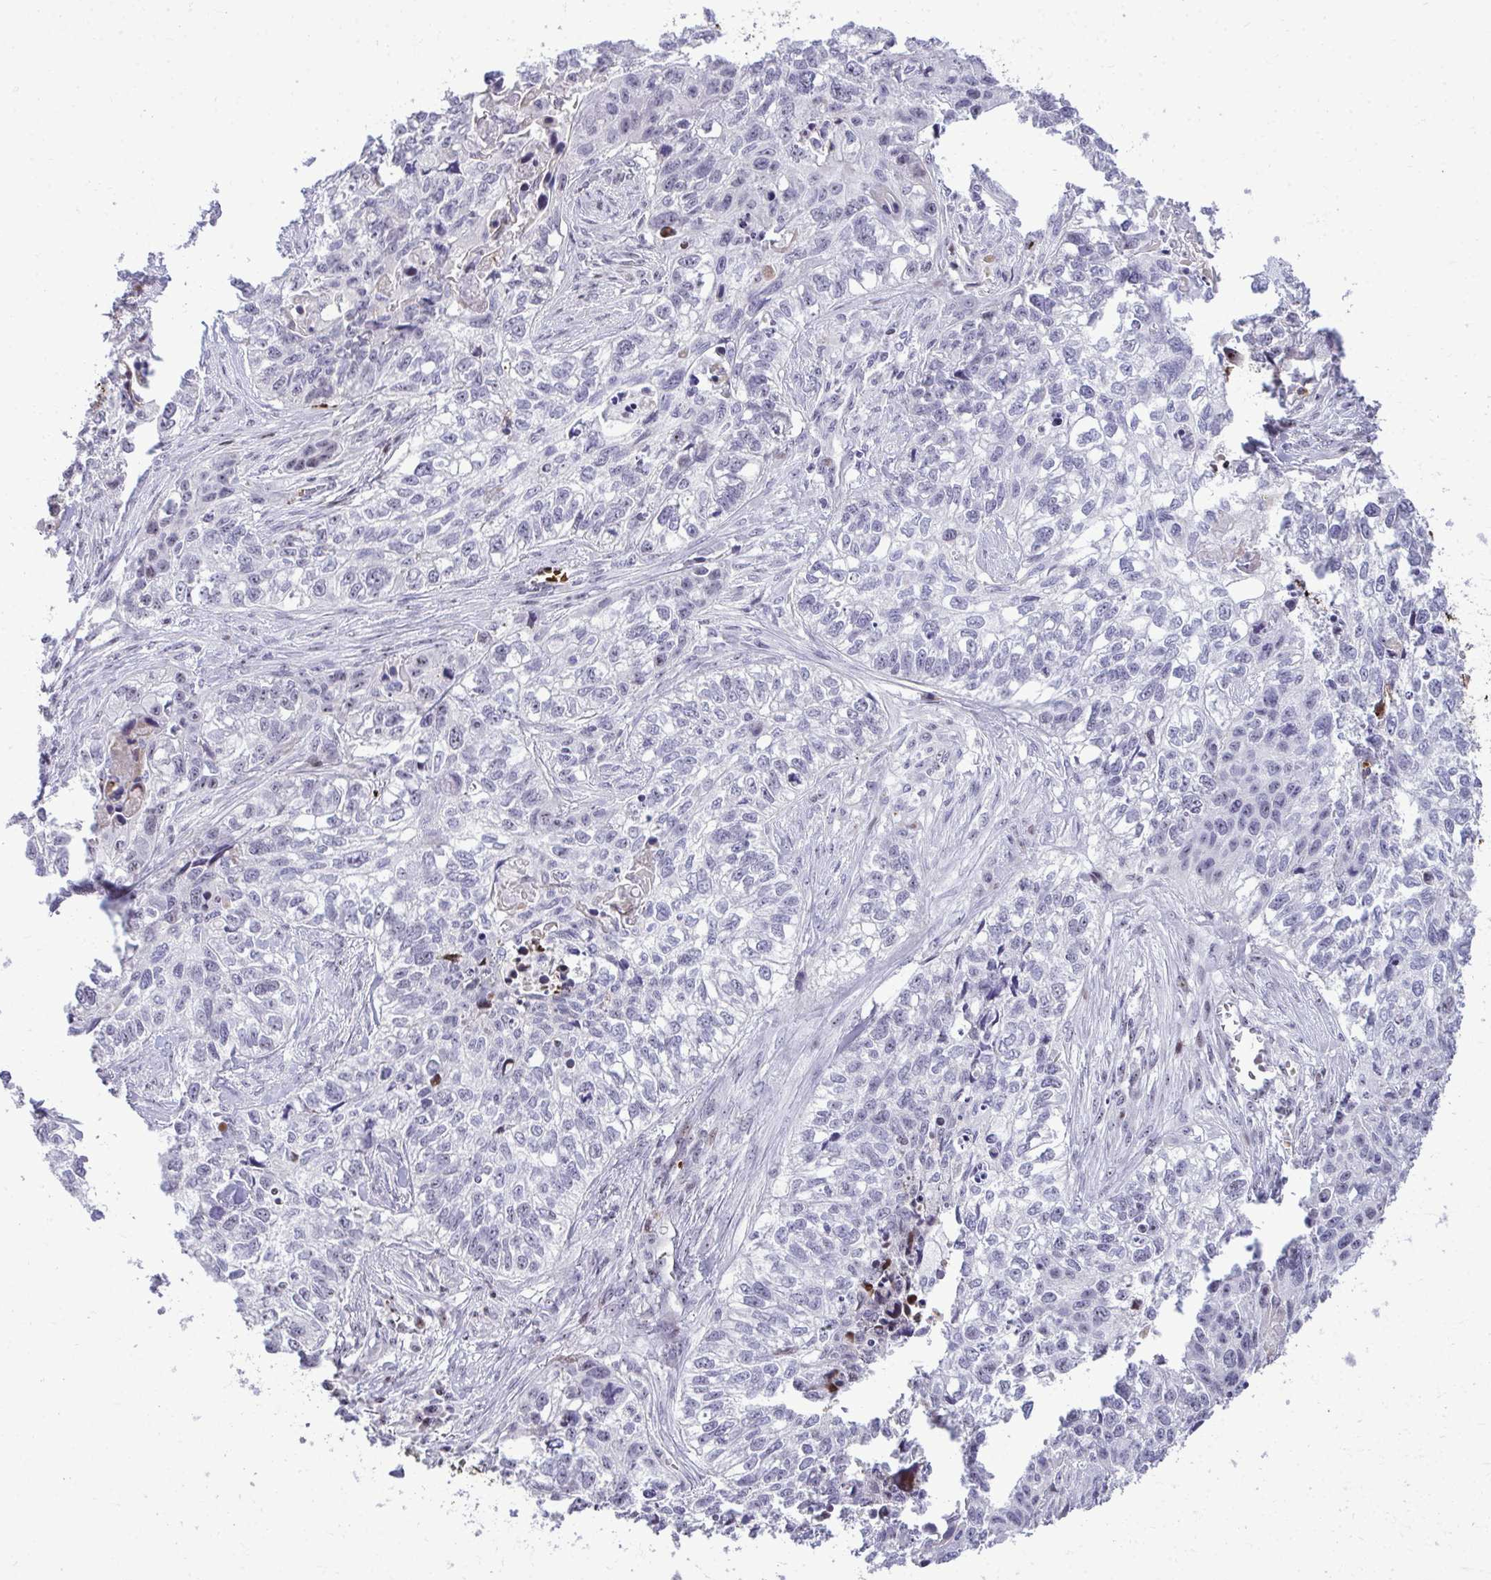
{"staining": {"intensity": "negative", "quantity": "none", "location": "none"}, "tissue": "lung cancer", "cell_type": "Tumor cells", "image_type": "cancer", "snomed": [{"axis": "morphology", "description": "Squamous cell carcinoma, NOS"}, {"axis": "topography", "description": "Lung"}], "caption": "Lung squamous cell carcinoma was stained to show a protein in brown. There is no significant positivity in tumor cells.", "gene": "DLX4", "patient": {"sex": "male", "age": 74}}